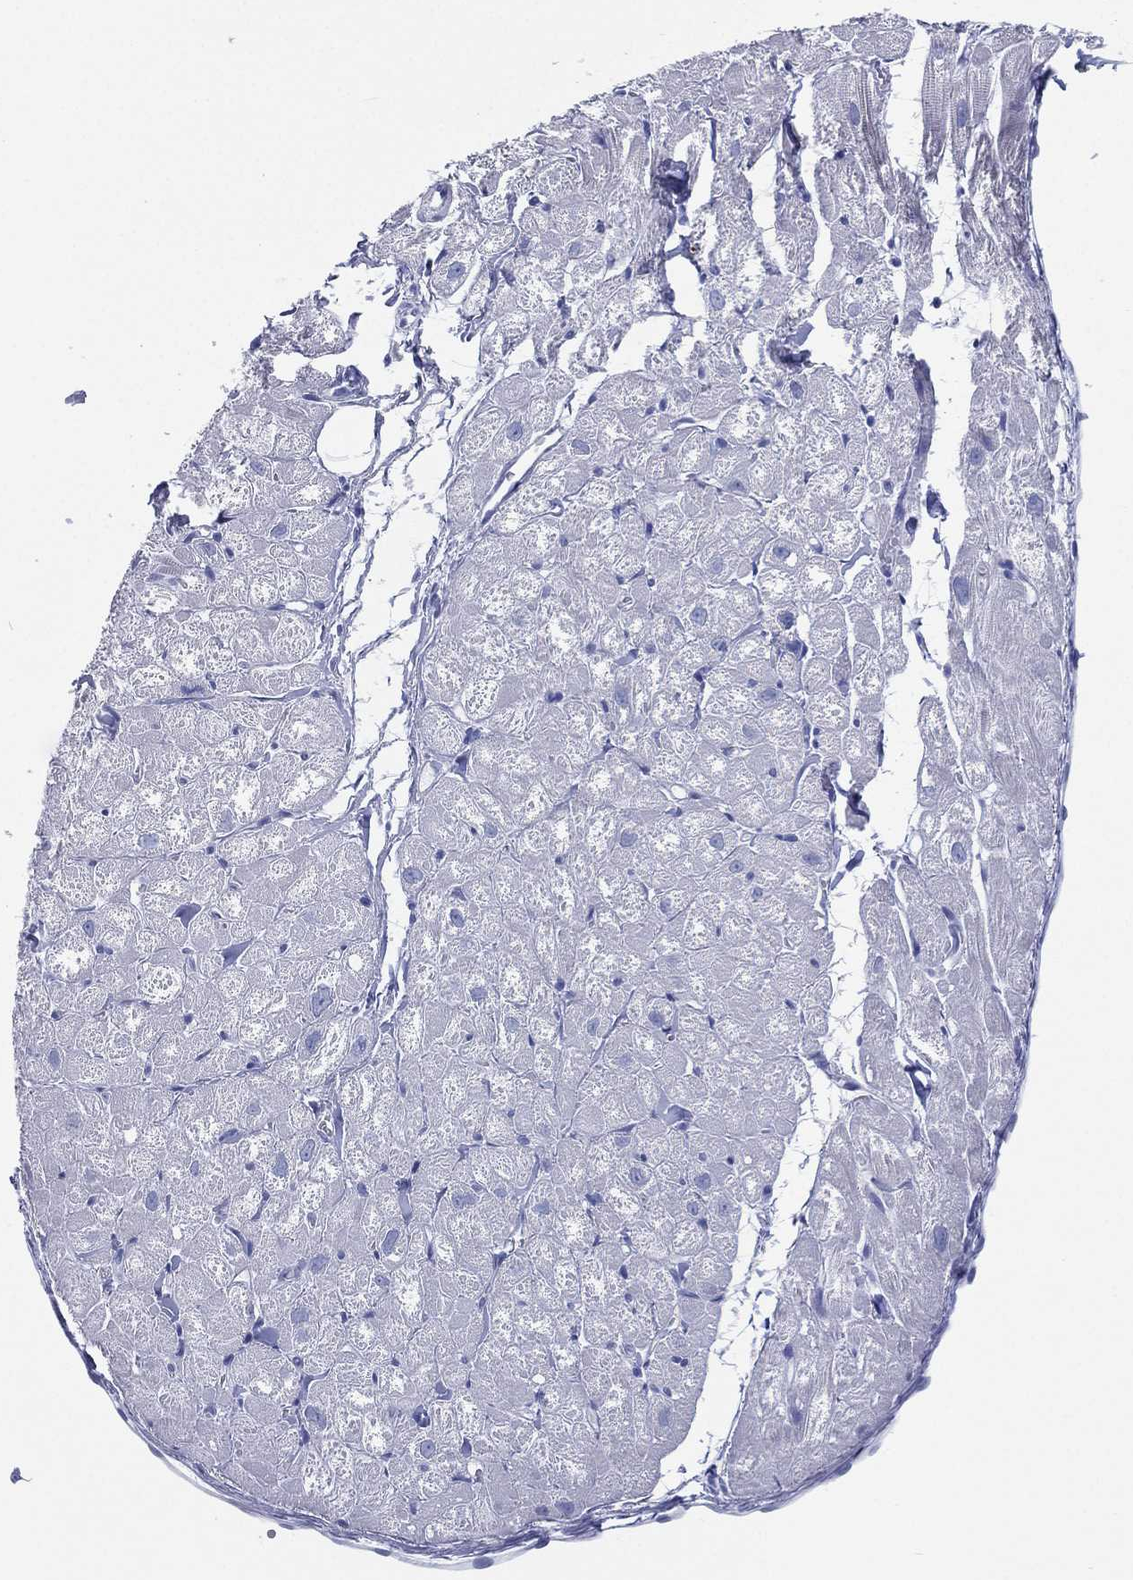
{"staining": {"intensity": "negative", "quantity": "none", "location": "none"}, "tissue": "heart muscle", "cell_type": "Cardiomyocytes", "image_type": "normal", "snomed": [{"axis": "morphology", "description": "Normal tissue, NOS"}, {"axis": "topography", "description": "Heart"}], "caption": "An immunohistochemistry (IHC) image of benign heart muscle is shown. There is no staining in cardiomyocytes of heart muscle.", "gene": "CD79A", "patient": {"sex": "male", "age": 58}}